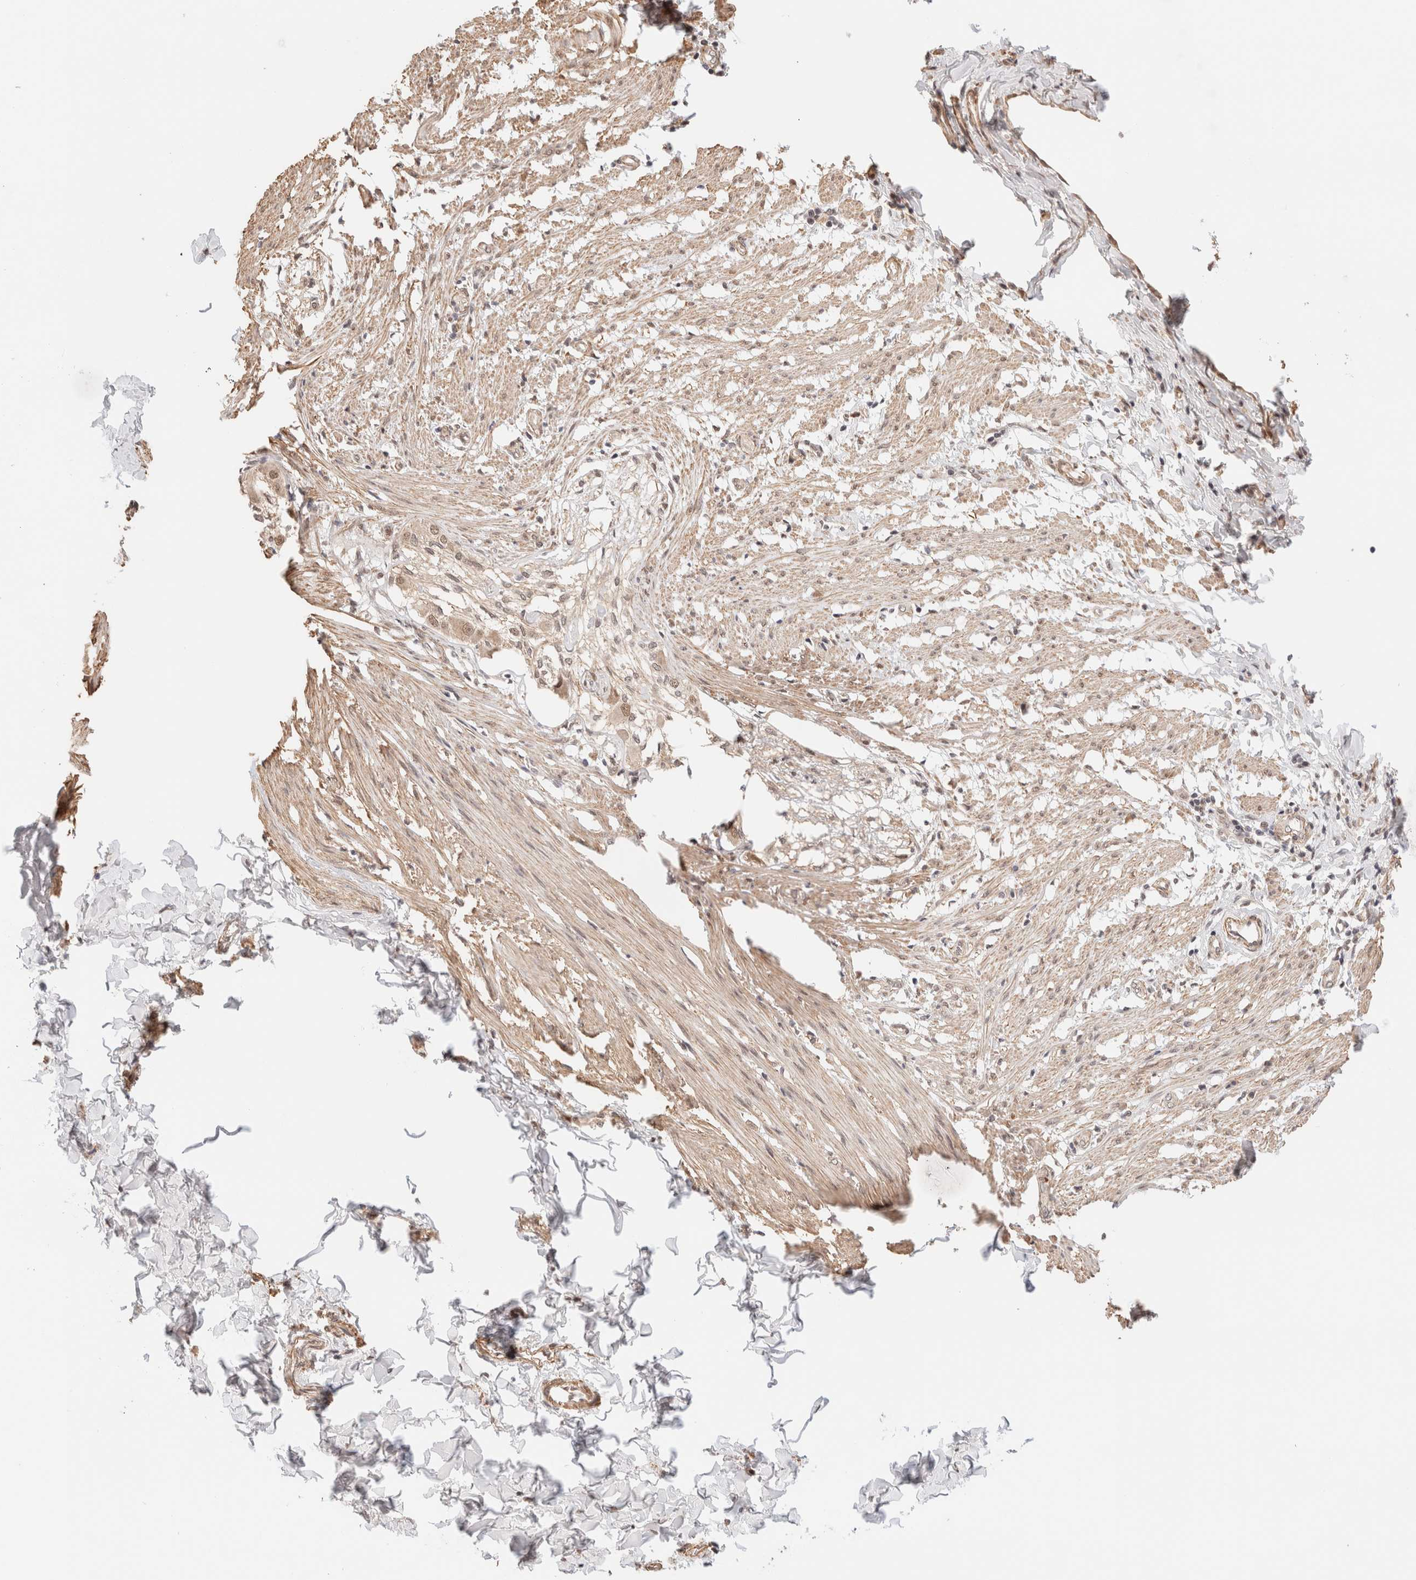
{"staining": {"intensity": "weak", "quantity": ">75%", "location": "cytoplasmic/membranous,nuclear"}, "tissue": "smooth muscle", "cell_type": "Smooth muscle cells", "image_type": "normal", "snomed": [{"axis": "morphology", "description": "Normal tissue, NOS"}, {"axis": "morphology", "description": "Adenocarcinoma, NOS"}, {"axis": "topography", "description": "Smooth muscle"}, {"axis": "topography", "description": "Colon"}], "caption": "This image shows IHC staining of normal smooth muscle, with low weak cytoplasmic/membranous,nuclear positivity in approximately >75% of smooth muscle cells.", "gene": "BRPF3", "patient": {"sex": "male", "age": 14}}